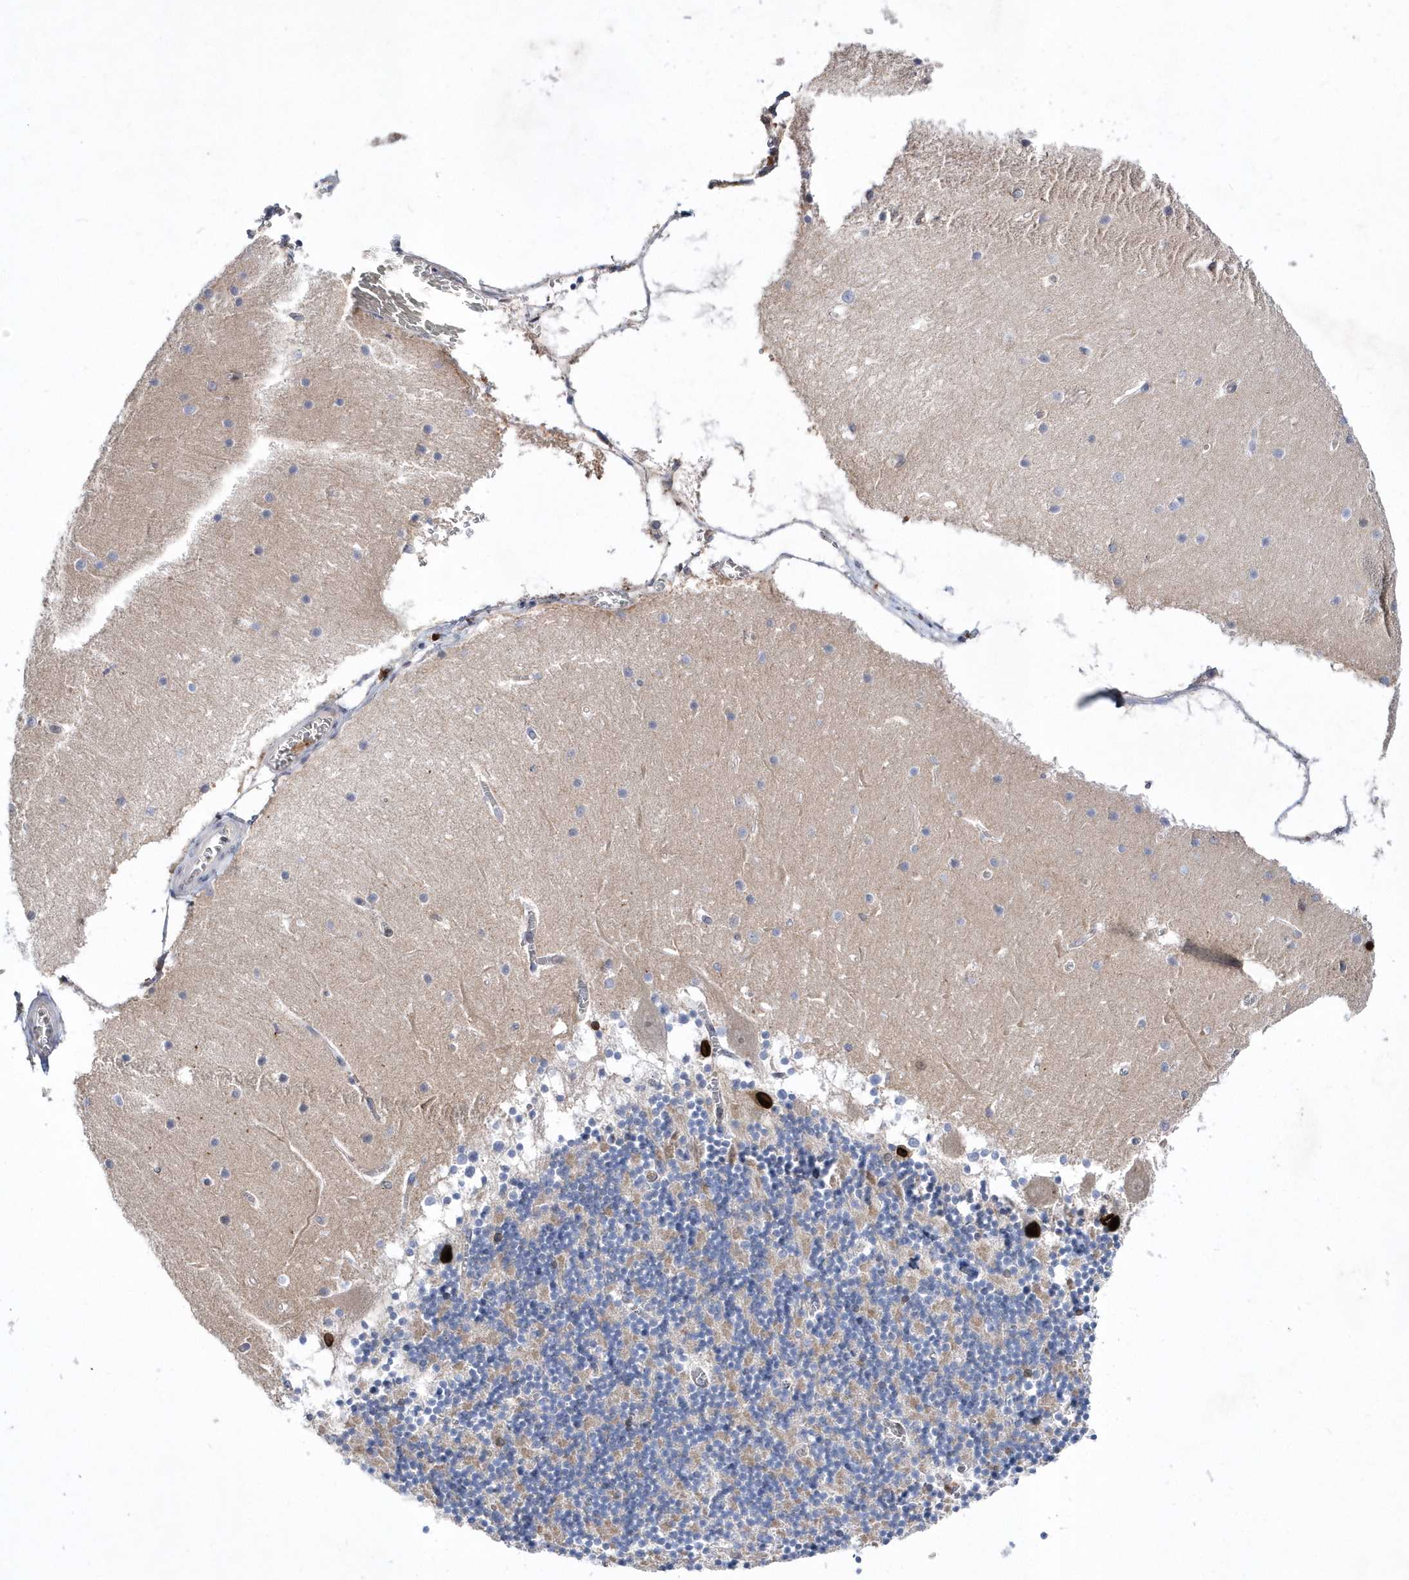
{"staining": {"intensity": "strong", "quantity": "25%-75%", "location": "nuclear"}, "tissue": "cerebellum", "cell_type": "Cells in granular layer", "image_type": "normal", "snomed": [{"axis": "morphology", "description": "Normal tissue, NOS"}, {"axis": "topography", "description": "Cerebellum"}], "caption": "IHC (DAB (3,3'-diaminobenzidine)) staining of benign human cerebellum shows strong nuclear protein positivity in approximately 25%-75% of cells in granular layer.", "gene": "ZNF875", "patient": {"sex": "female", "age": 28}}